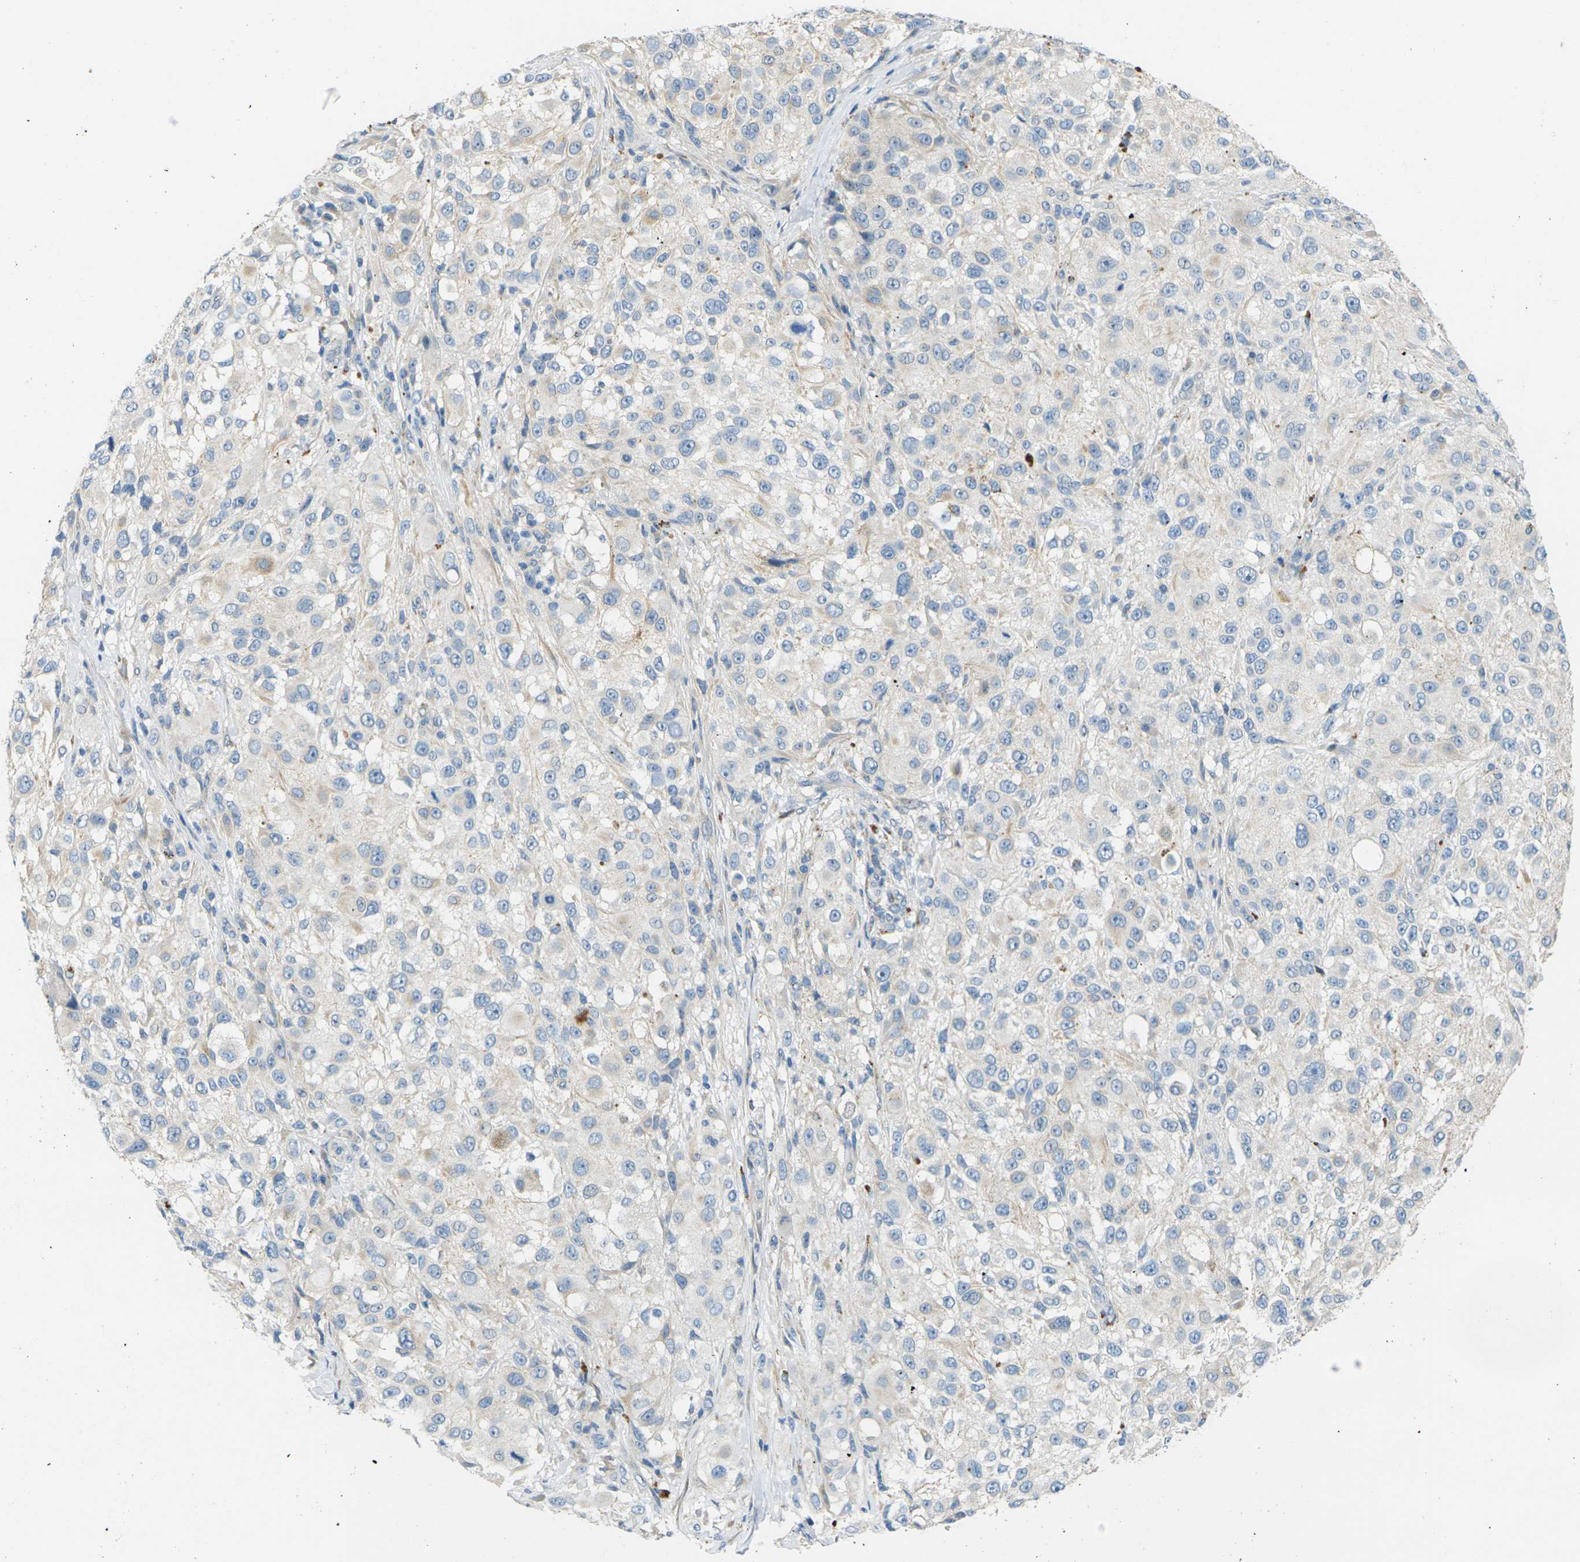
{"staining": {"intensity": "negative", "quantity": "none", "location": "none"}, "tissue": "melanoma", "cell_type": "Tumor cells", "image_type": "cancer", "snomed": [{"axis": "morphology", "description": "Necrosis, NOS"}, {"axis": "morphology", "description": "Malignant melanoma, NOS"}, {"axis": "topography", "description": "Skin"}], "caption": "This is an IHC image of malignant melanoma. There is no staining in tumor cells.", "gene": "CYP2C8", "patient": {"sex": "female", "age": 87}}